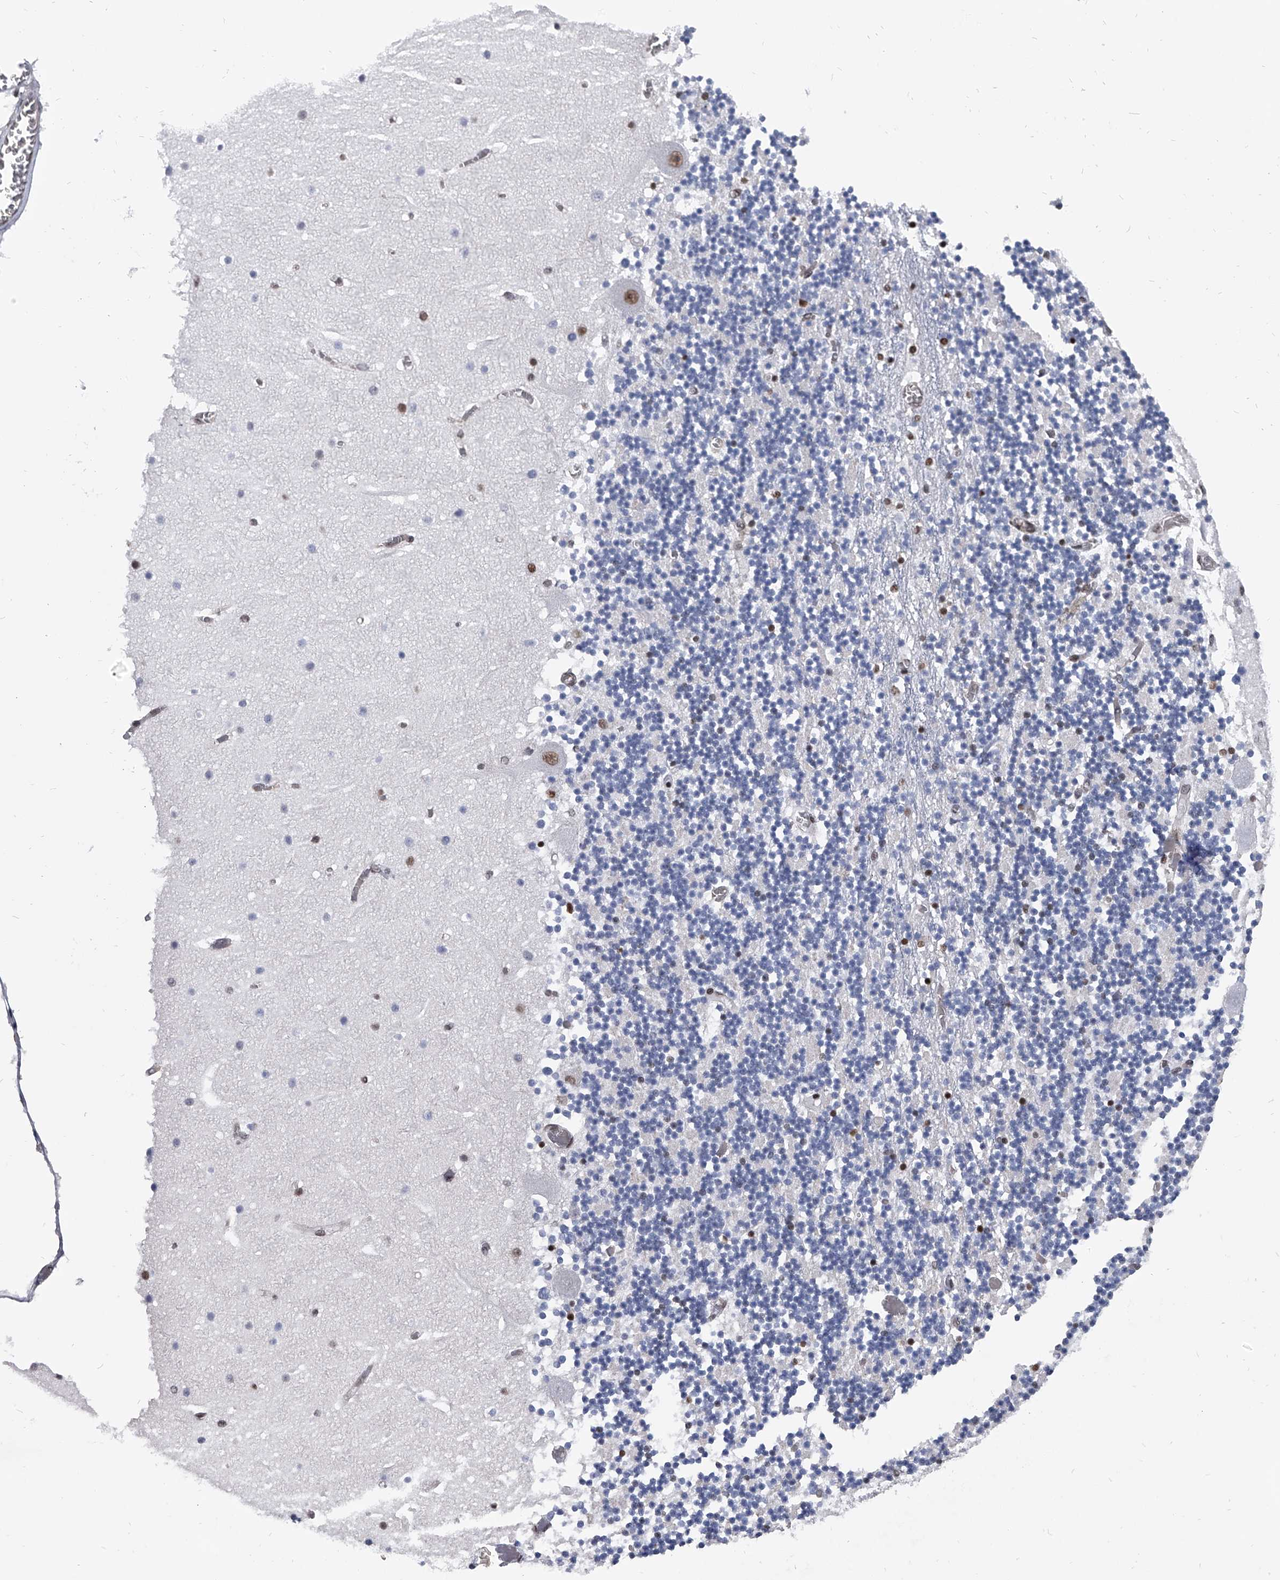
{"staining": {"intensity": "moderate", "quantity": "25%-75%", "location": "nuclear"}, "tissue": "cerebellum", "cell_type": "Cells in granular layer", "image_type": "normal", "snomed": [{"axis": "morphology", "description": "Normal tissue, NOS"}, {"axis": "topography", "description": "Cerebellum"}], "caption": "A micrograph showing moderate nuclear expression in approximately 25%-75% of cells in granular layer in normal cerebellum, as visualized by brown immunohistochemical staining.", "gene": "SIM2", "patient": {"sex": "female", "age": 28}}